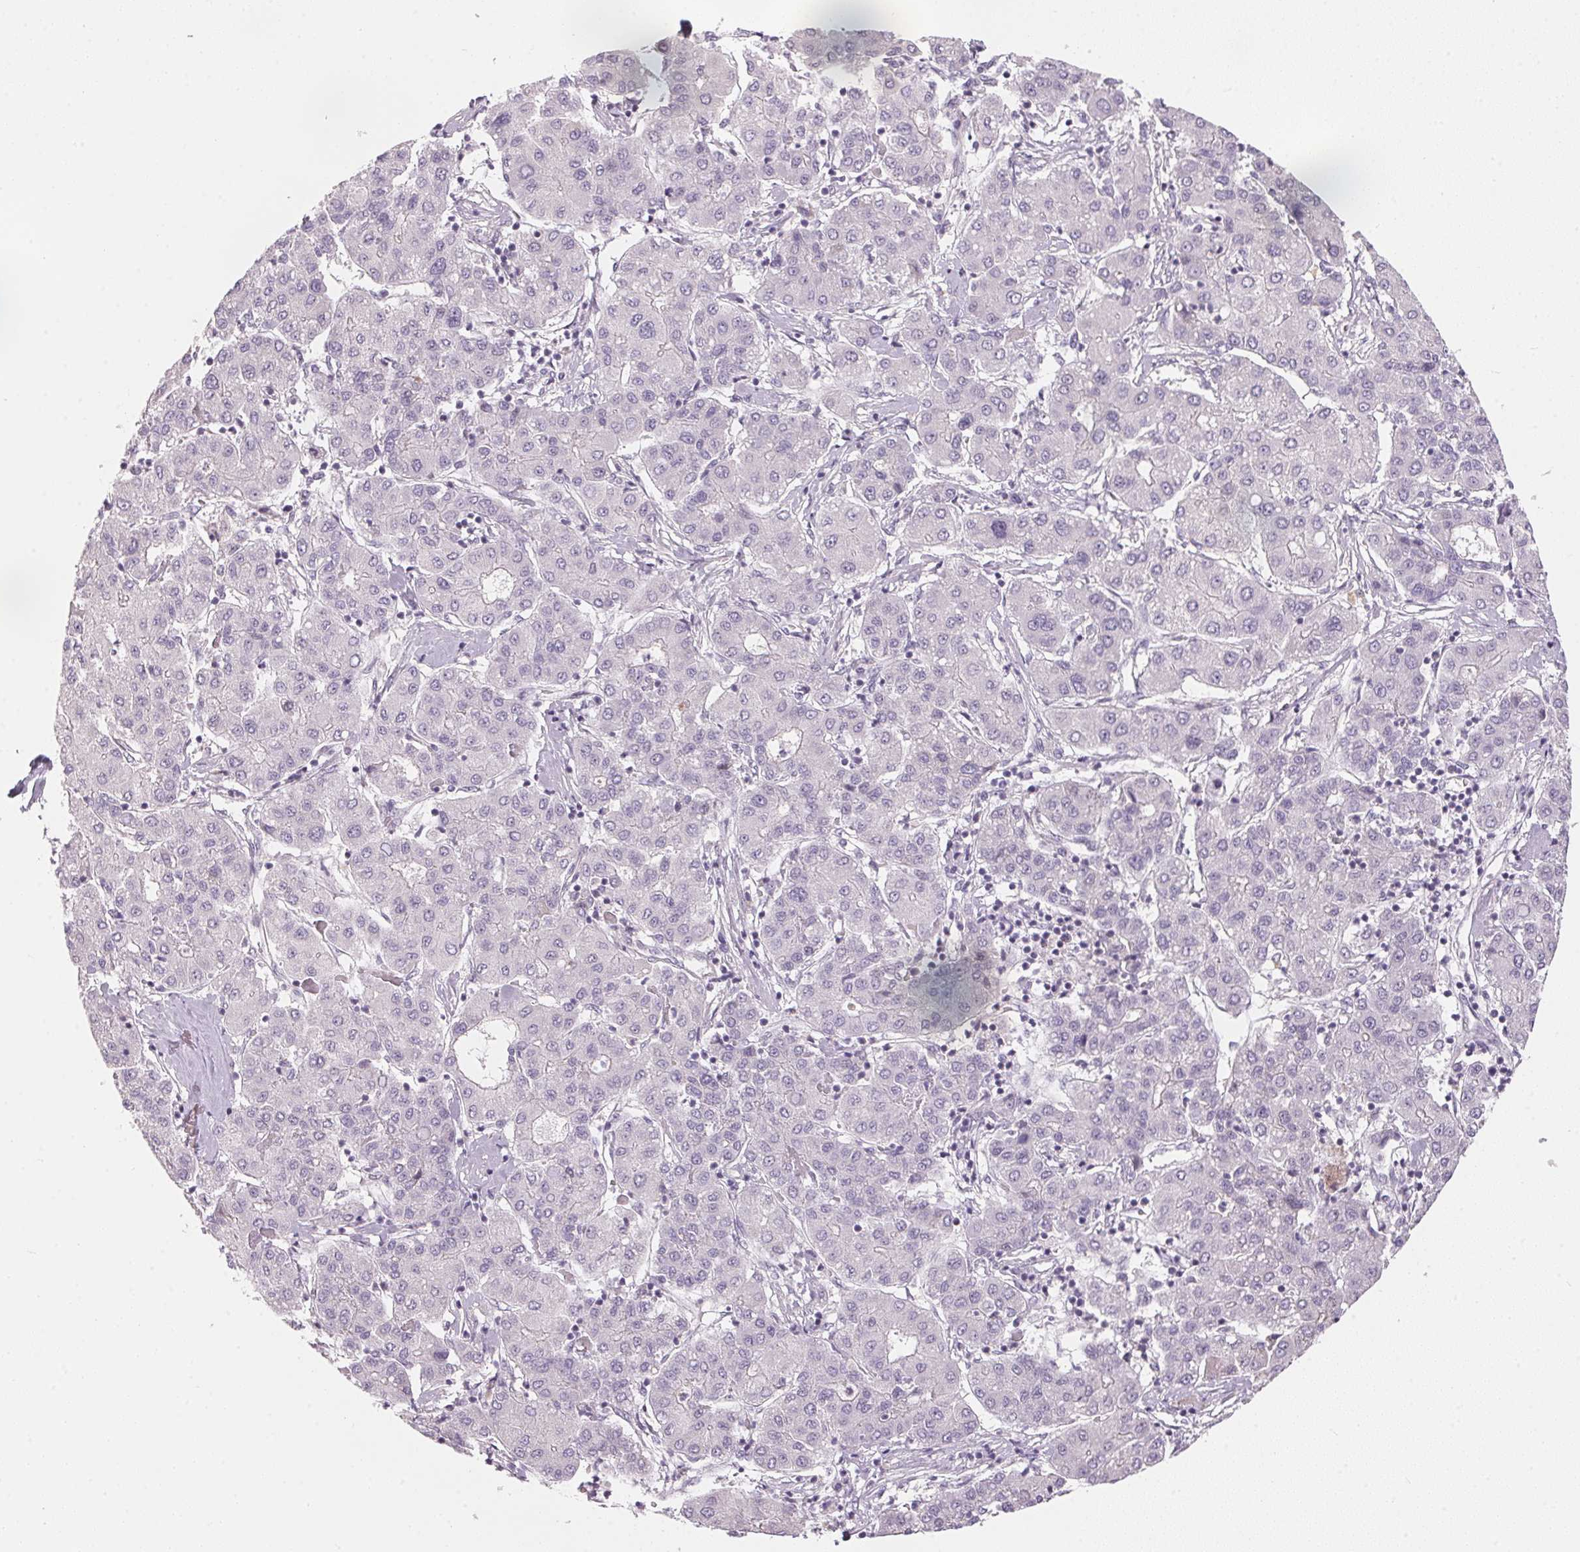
{"staining": {"intensity": "negative", "quantity": "none", "location": "none"}, "tissue": "liver cancer", "cell_type": "Tumor cells", "image_type": "cancer", "snomed": [{"axis": "morphology", "description": "Carcinoma, Hepatocellular, NOS"}, {"axis": "topography", "description": "Liver"}], "caption": "DAB immunohistochemical staining of liver cancer (hepatocellular carcinoma) demonstrates no significant staining in tumor cells.", "gene": "GDAP1L1", "patient": {"sex": "male", "age": 65}}